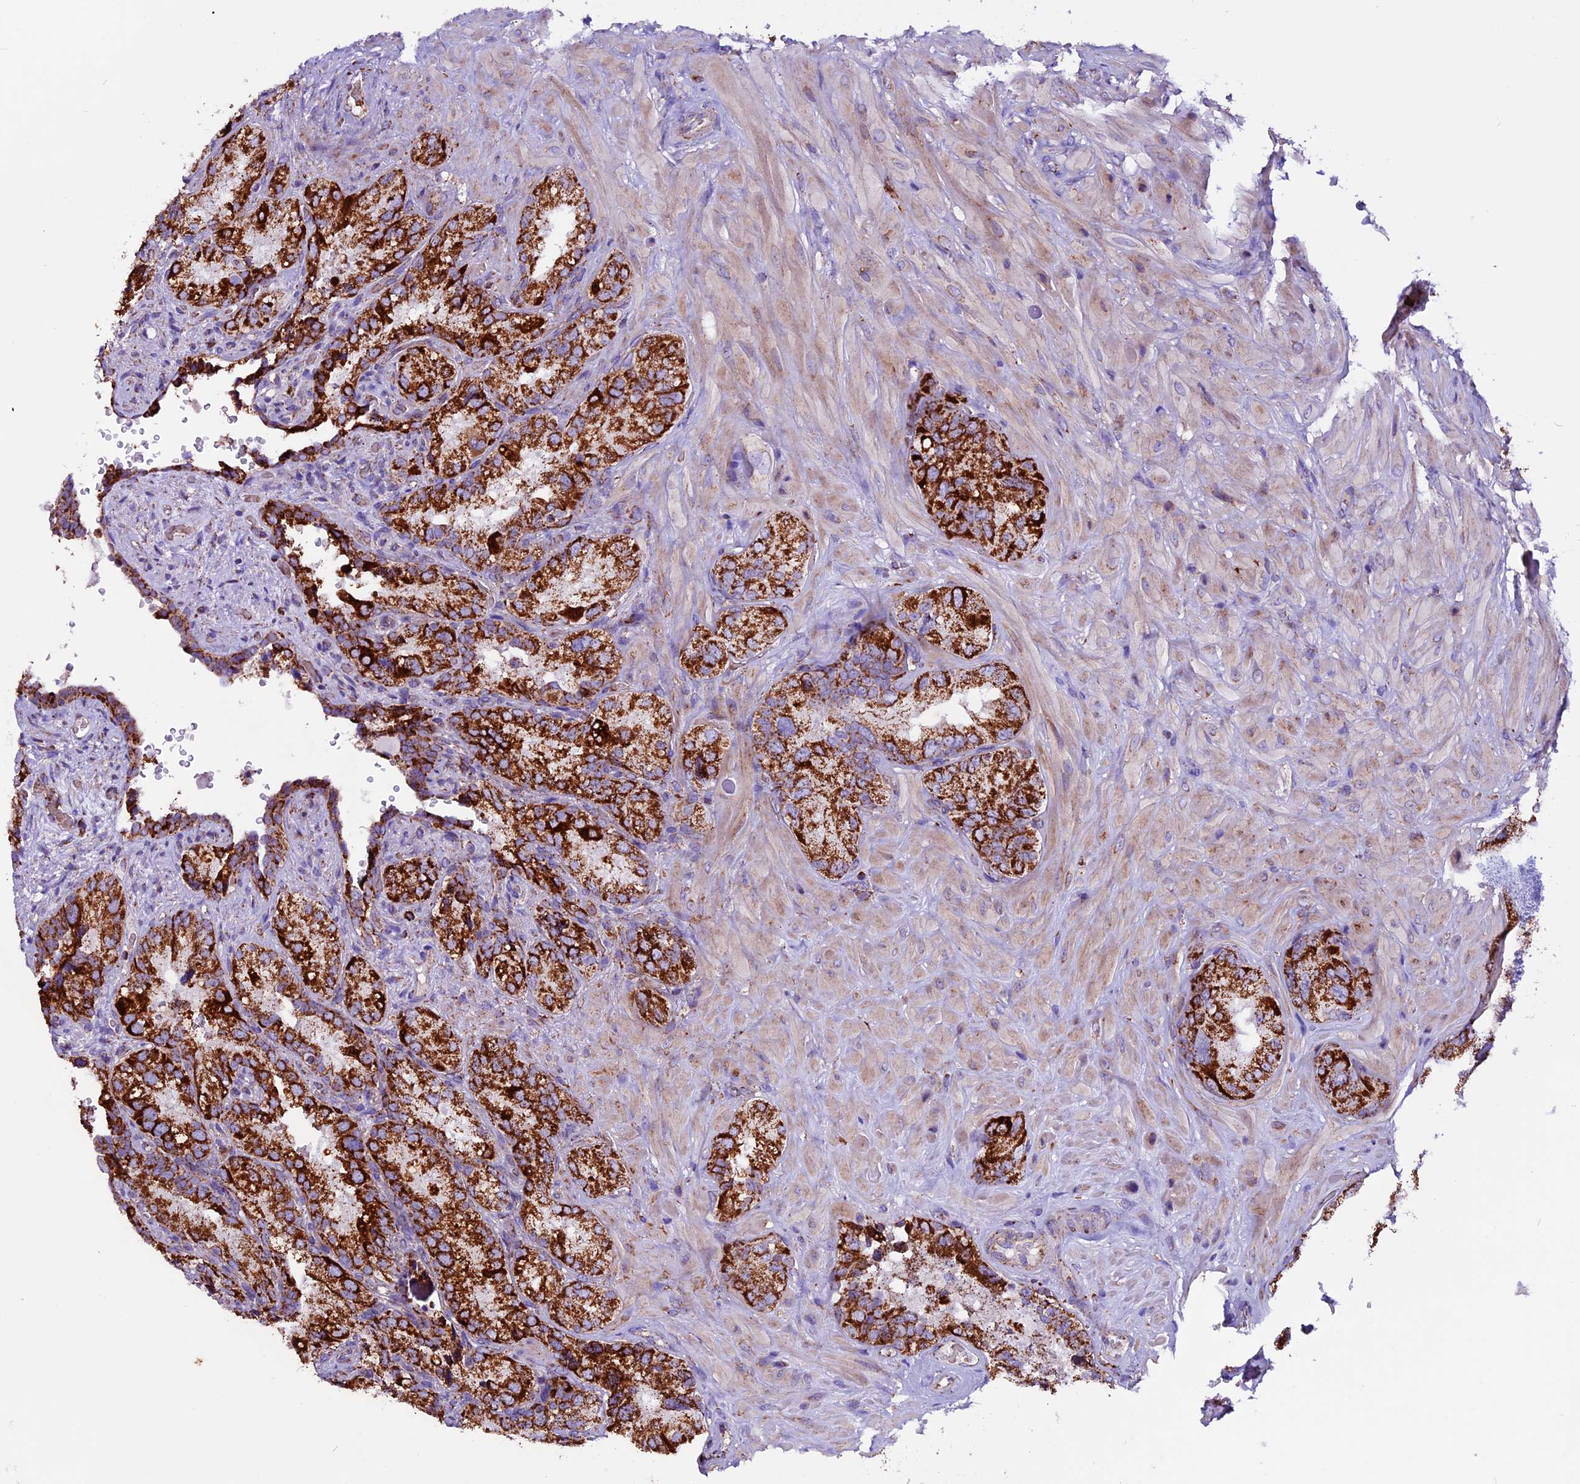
{"staining": {"intensity": "strong", "quantity": ">75%", "location": "cytoplasmic/membranous"}, "tissue": "seminal vesicle", "cell_type": "Glandular cells", "image_type": "normal", "snomed": [{"axis": "morphology", "description": "Normal tissue, NOS"}, {"axis": "topography", "description": "Seminal veicle"}, {"axis": "topography", "description": "Peripheral nerve tissue"}], "caption": "IHC (DAB (3,3'-diaminobenzidine)) staining of unremarkable human seminal vesicle shows strong cytoplasmic/membranous protein staining in approximately >75% of glandular cells.", "gene": "CX3CL1", "patient": {"sex": "male", "age": 67}}